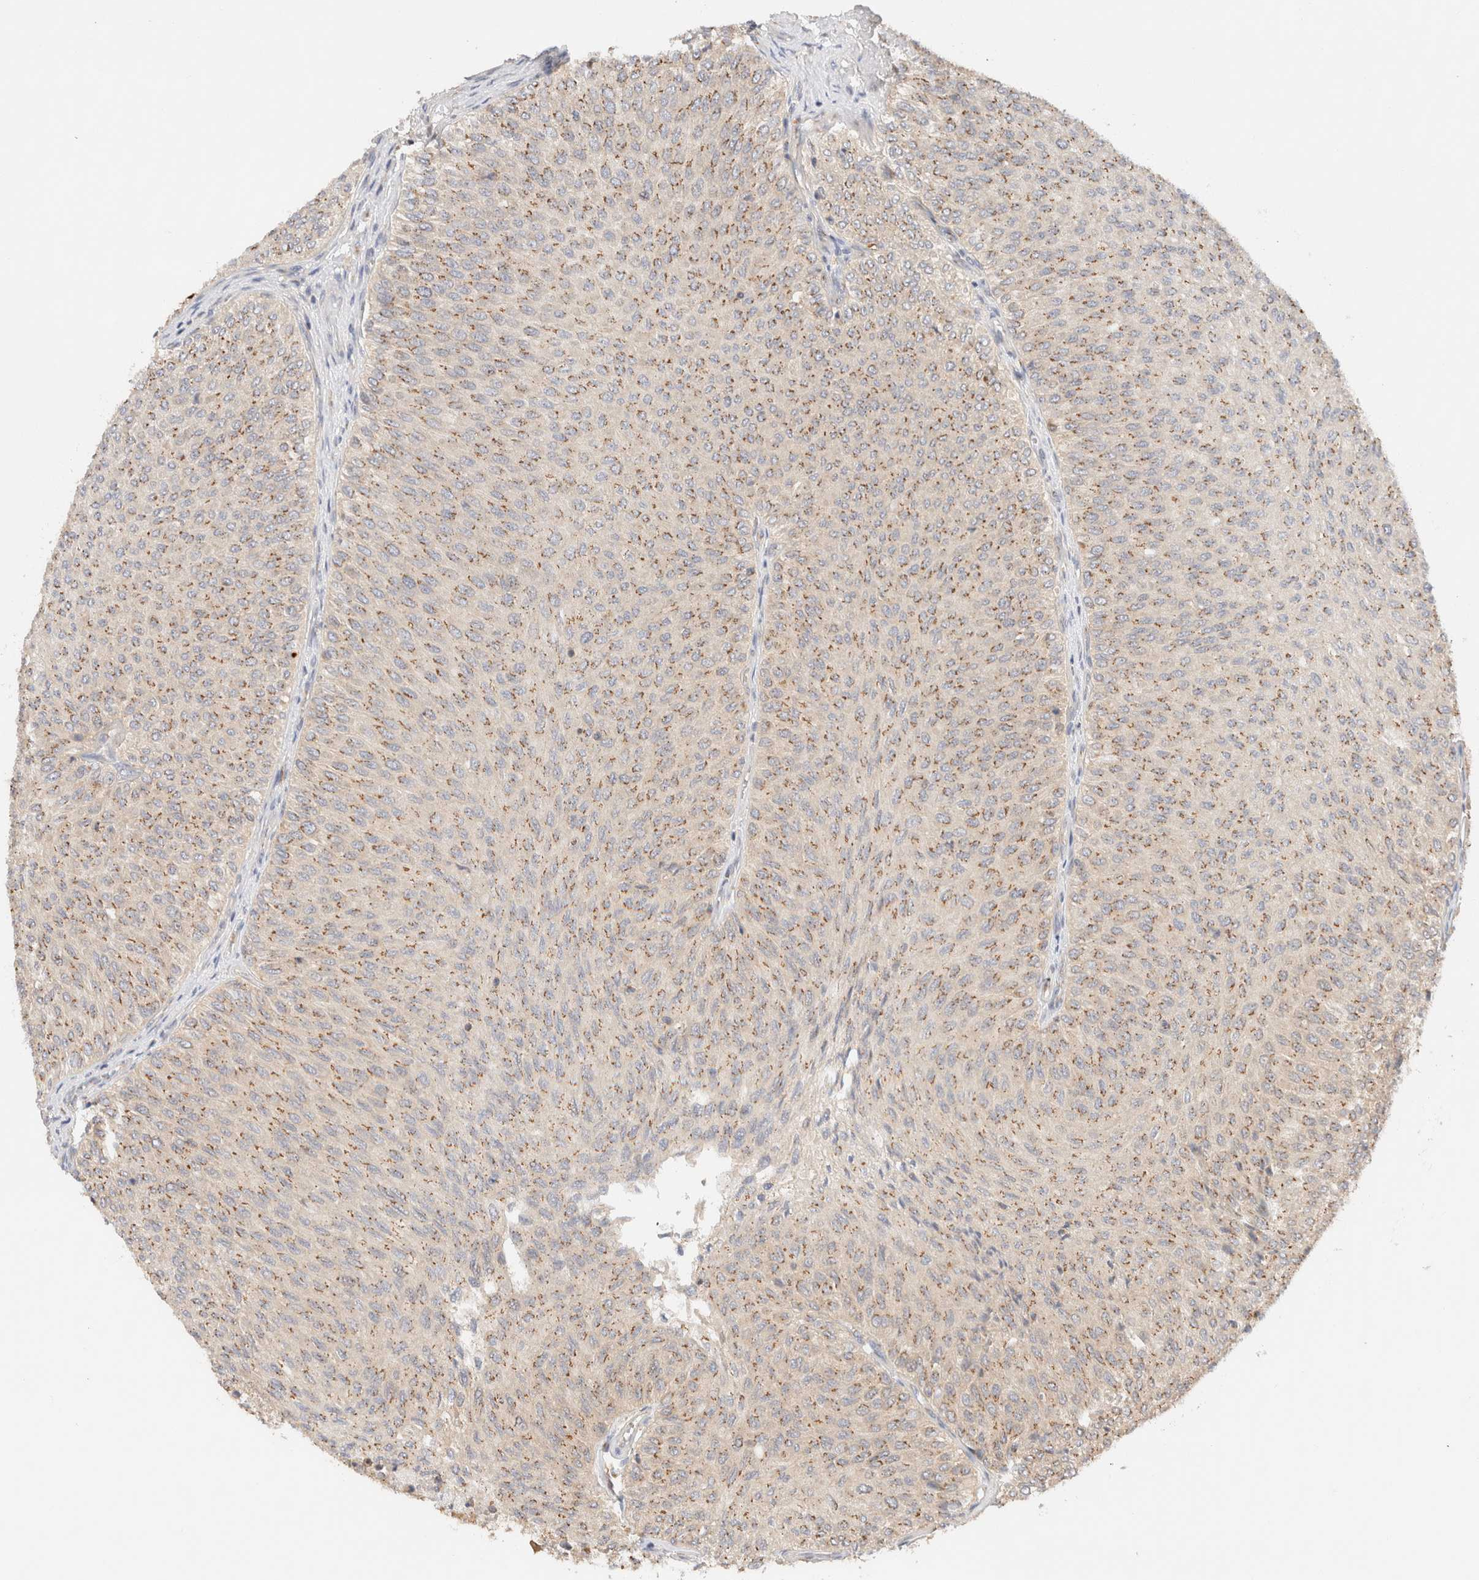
{"staining": {"intensity": "moderate", "quantity": ">75%", "location": "cytoplasmic/membranous"}, "tissue": "urothelial cancer", "cell_type": "Tumor cells", "image_type": "cancer", "snomed": [{"axis": "morphology", "description": "Urothelial carcinoma, Low grade"}, {"axis": "topography", "description": "Urinary bladder"}], "caption": "This is an image of IHC staining of urothelial cancer, which shows moderate positivity in the cytoplasmic/membranous of tumor cells.", "gene": "RABEP1", "patient": {"sex": "male", "age": 78}}